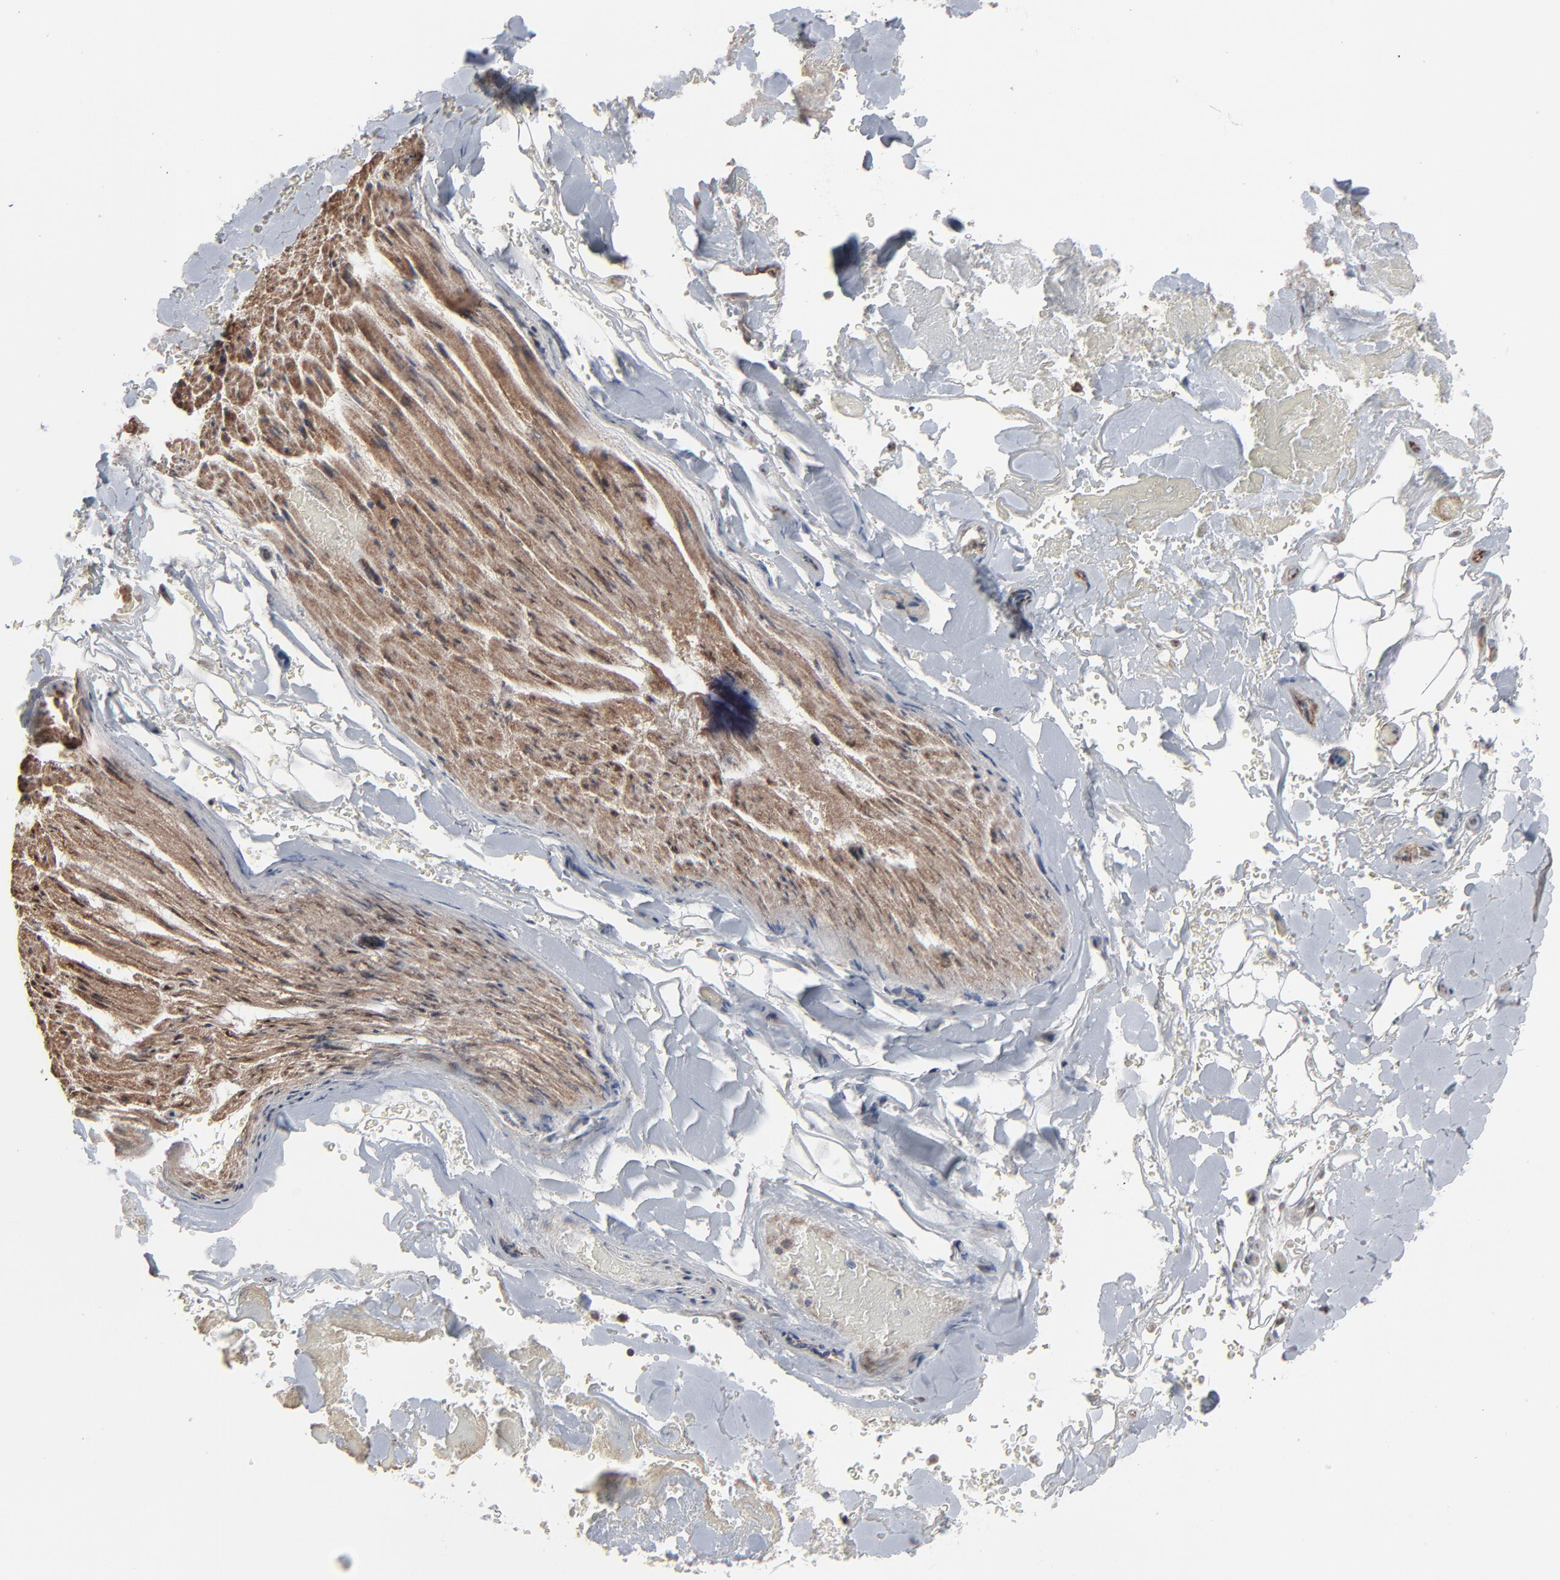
{"staining": {"intensity": "weak", "quantity": ">75%", "location": "cytoplasmic/membranous"}, "tissue": "adipose tissue", "cell_type": "Adipocytes", "image_type": "normal", "snomed": [{"axis": "morphology", "description": "Normal tissue, NOS"}, {"axis": "morphology", "description": "Cholangiocarcinoma"}, {"axis": "topography", "description": "Liver"}, {"axis": "topography", "description": "Peripheral nerve tissue"}], "caption": "The histopathology image displays staining of normal adipose tissue, revealing weak cytoplasmic/membranous protein positivity (brown color) within adipocytes.", "gene": "CTNND1", "patient": {"sex": "male", "age": 50}}